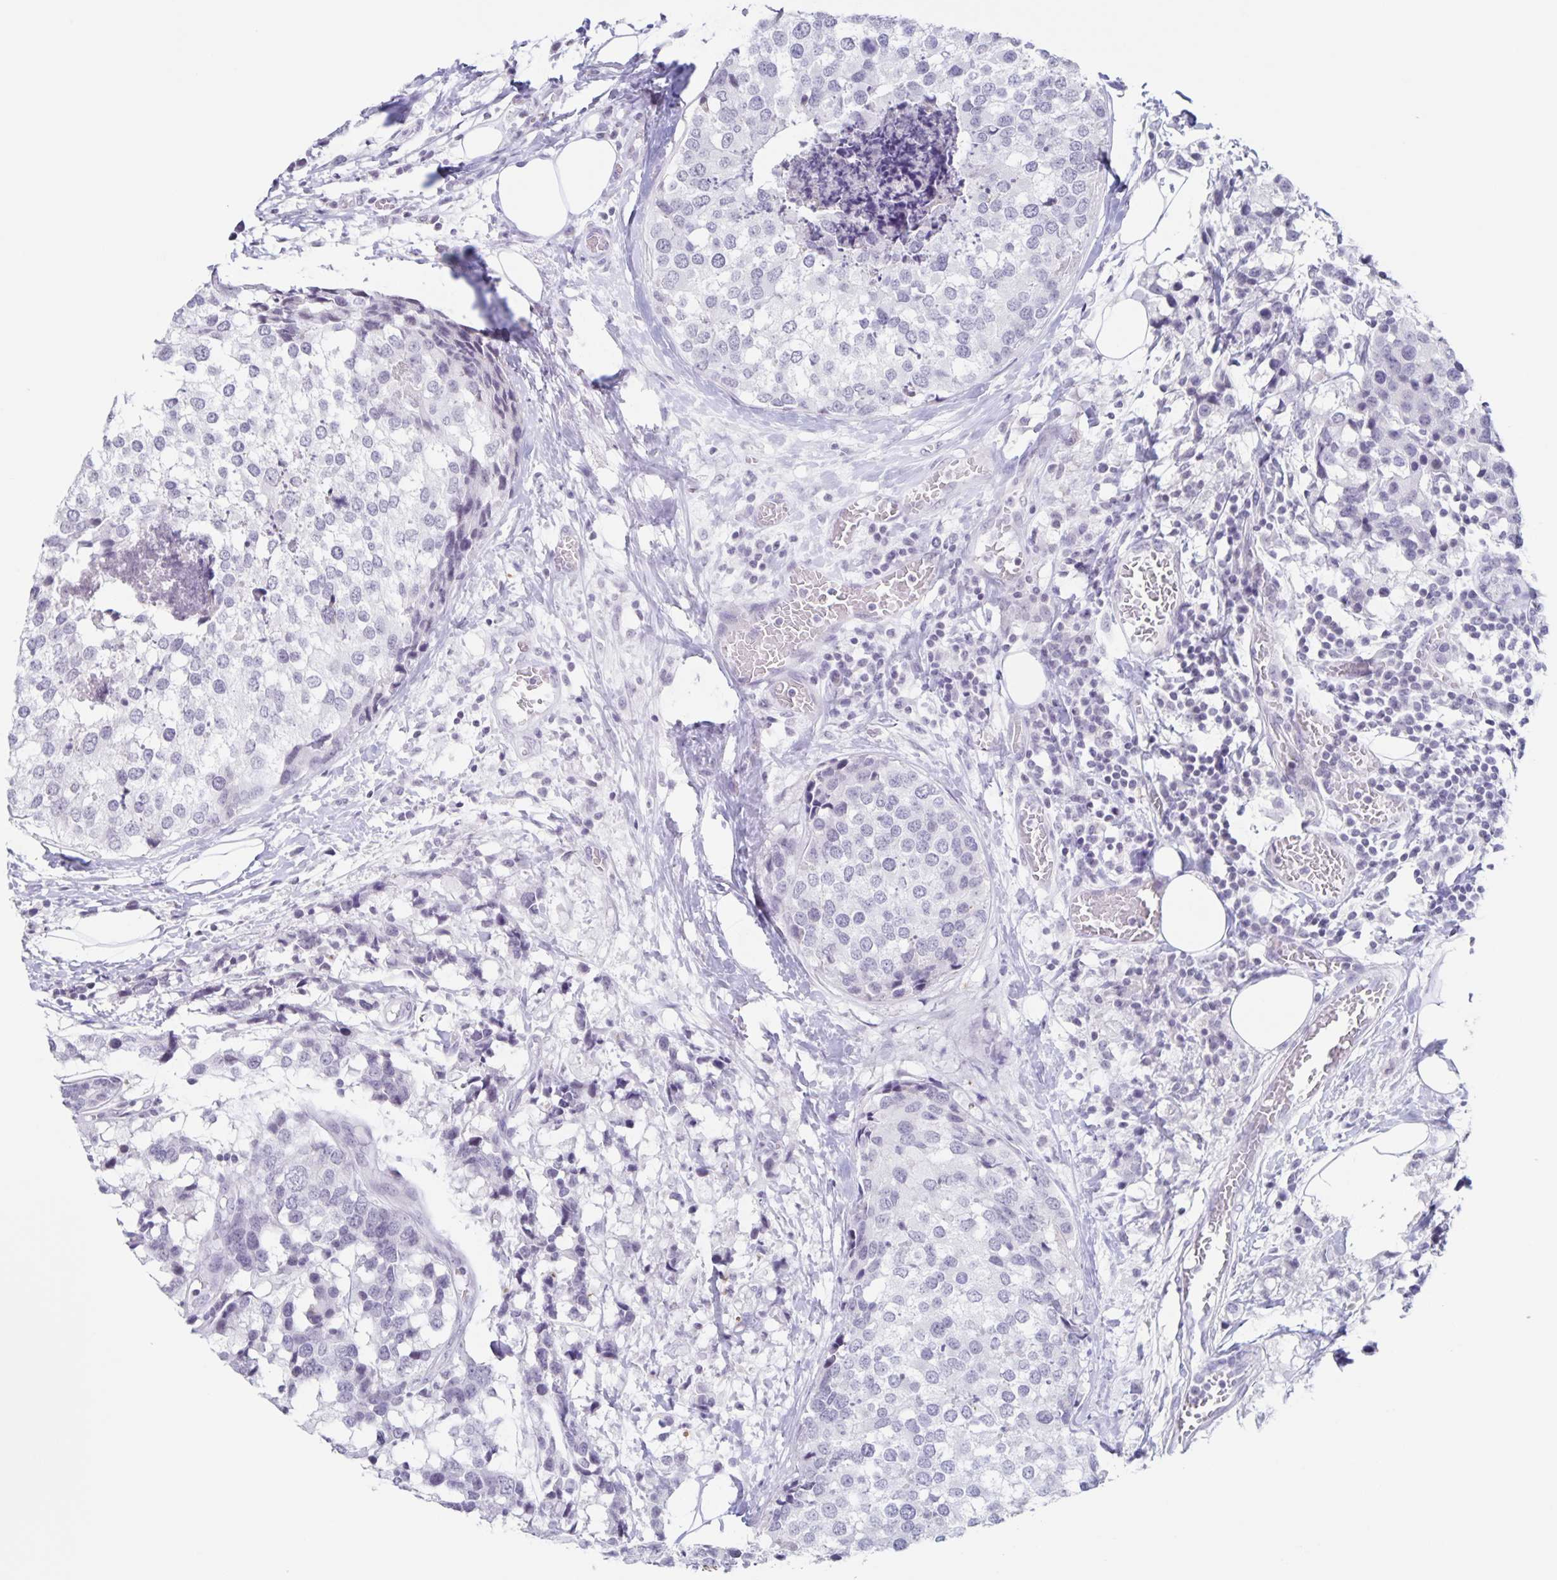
{"staining": {"intensity": "negative", "quantity": "none", "location": "none"}, "tissue": "breast cancer", "cell_type": "Tumor cells", "image_type": "cancer", "snomed": [{"axis": "morphology", "description": "Lobular carcinoma"}, {"axis": "topography", "description": "Breast"}], "caption": "DAB immunohistochemical staining of lobular carcinoma (breast) demonstrates no significant positivity in tumor cells.", "gene": "LCE6A", "patient": {"sex": "female", "age": 59}}